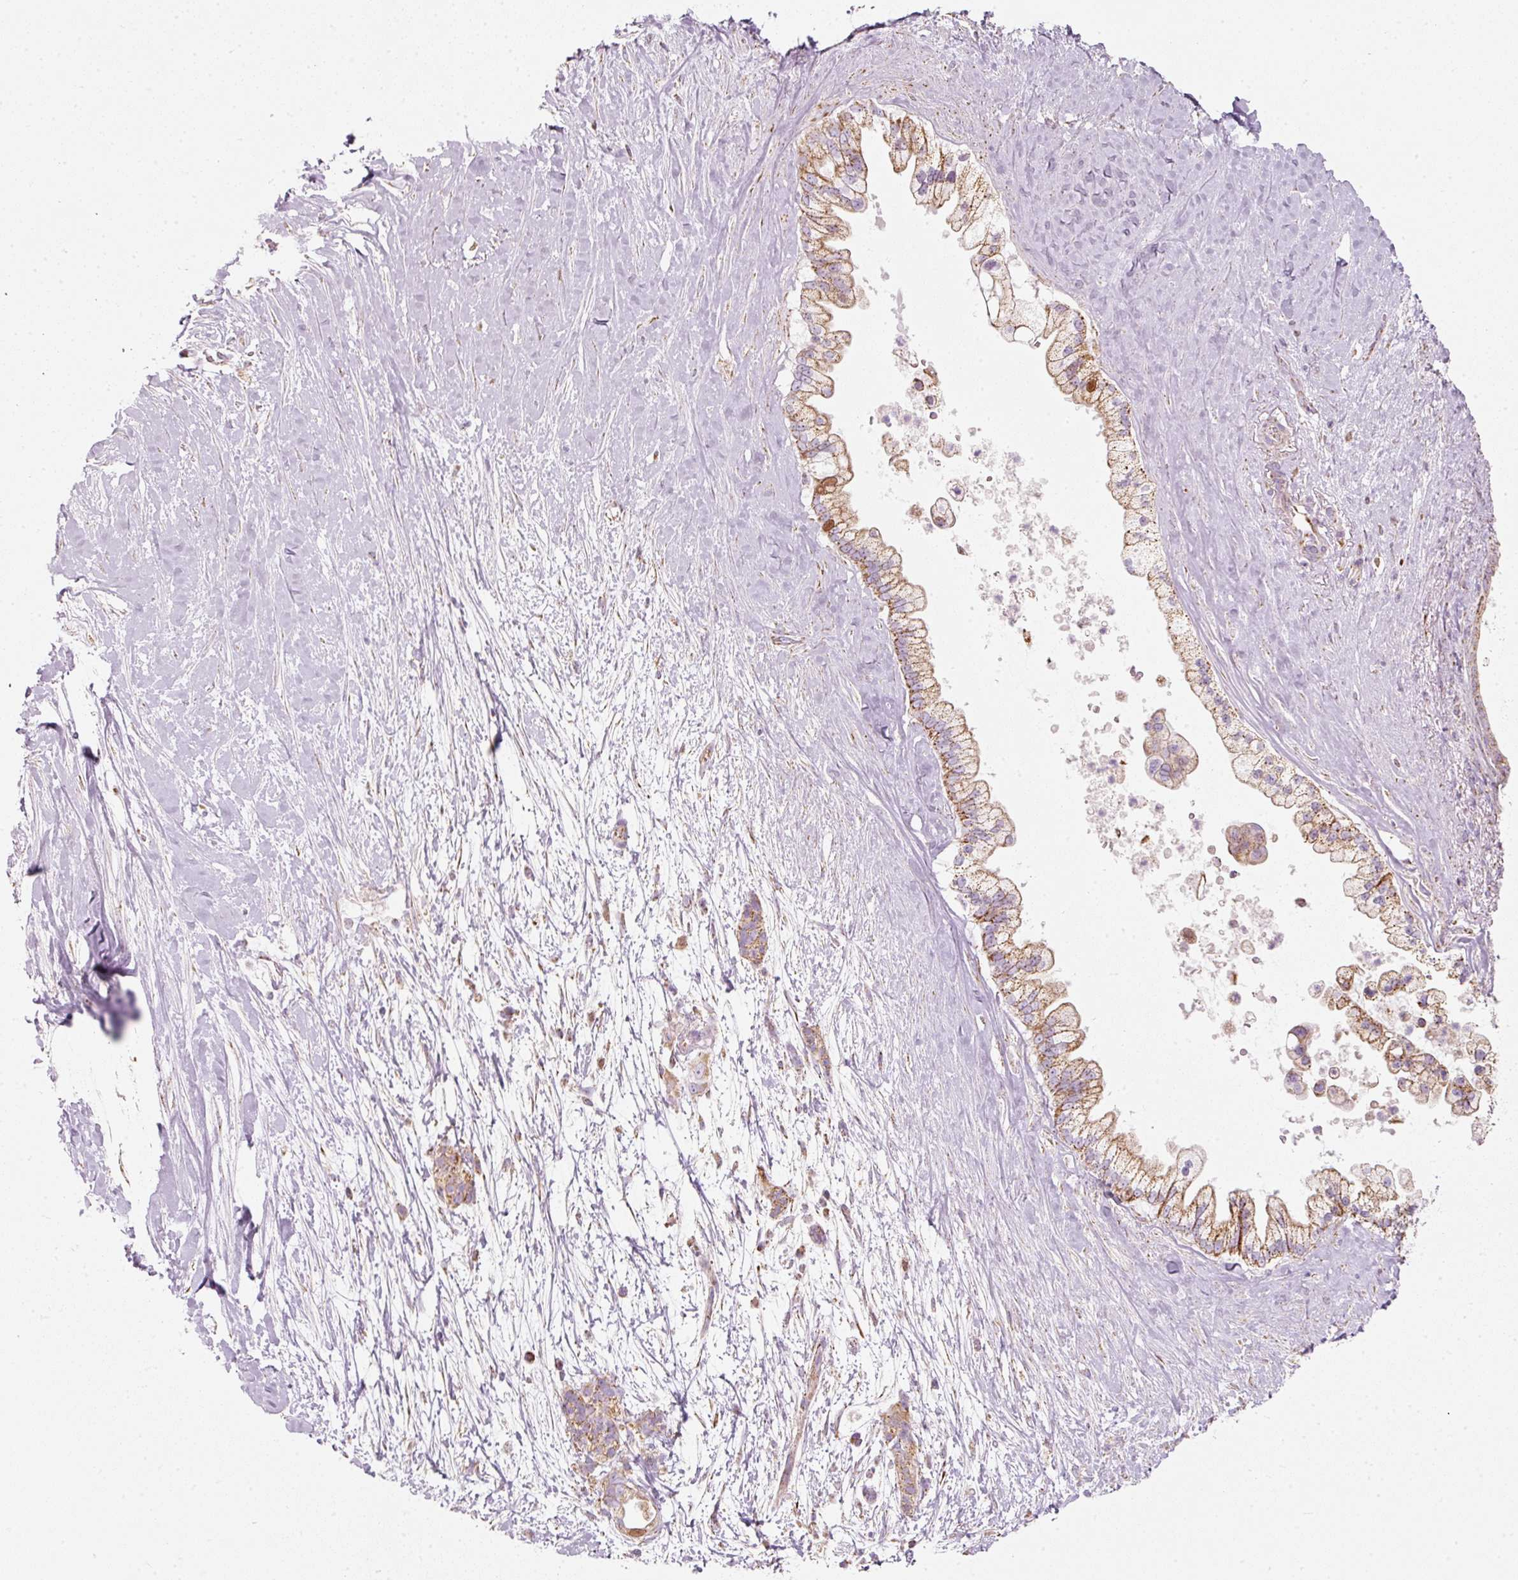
{"staining": {"intensity": "moderate", "quantity": ">75%", "location": "cytoplasmic/membranous,nuclear"}, "tissue": "pancreatic cancer", "cell_type": "Tumor cells", "image_type": "cancer", "snomed": [{"axis": "morphology", "description": "Adenocarcinoma, NOS"}, {"axis": "topography", "description": "Pancreas"}], "caption": "Moderate cytoplasmic/membranous and nuclear positivity is seen in approximately >75% of tumor cells in pancreatic adenocarcinoma.", "gene": "DUT", "patient": {"sex": "female", "age": 69}}